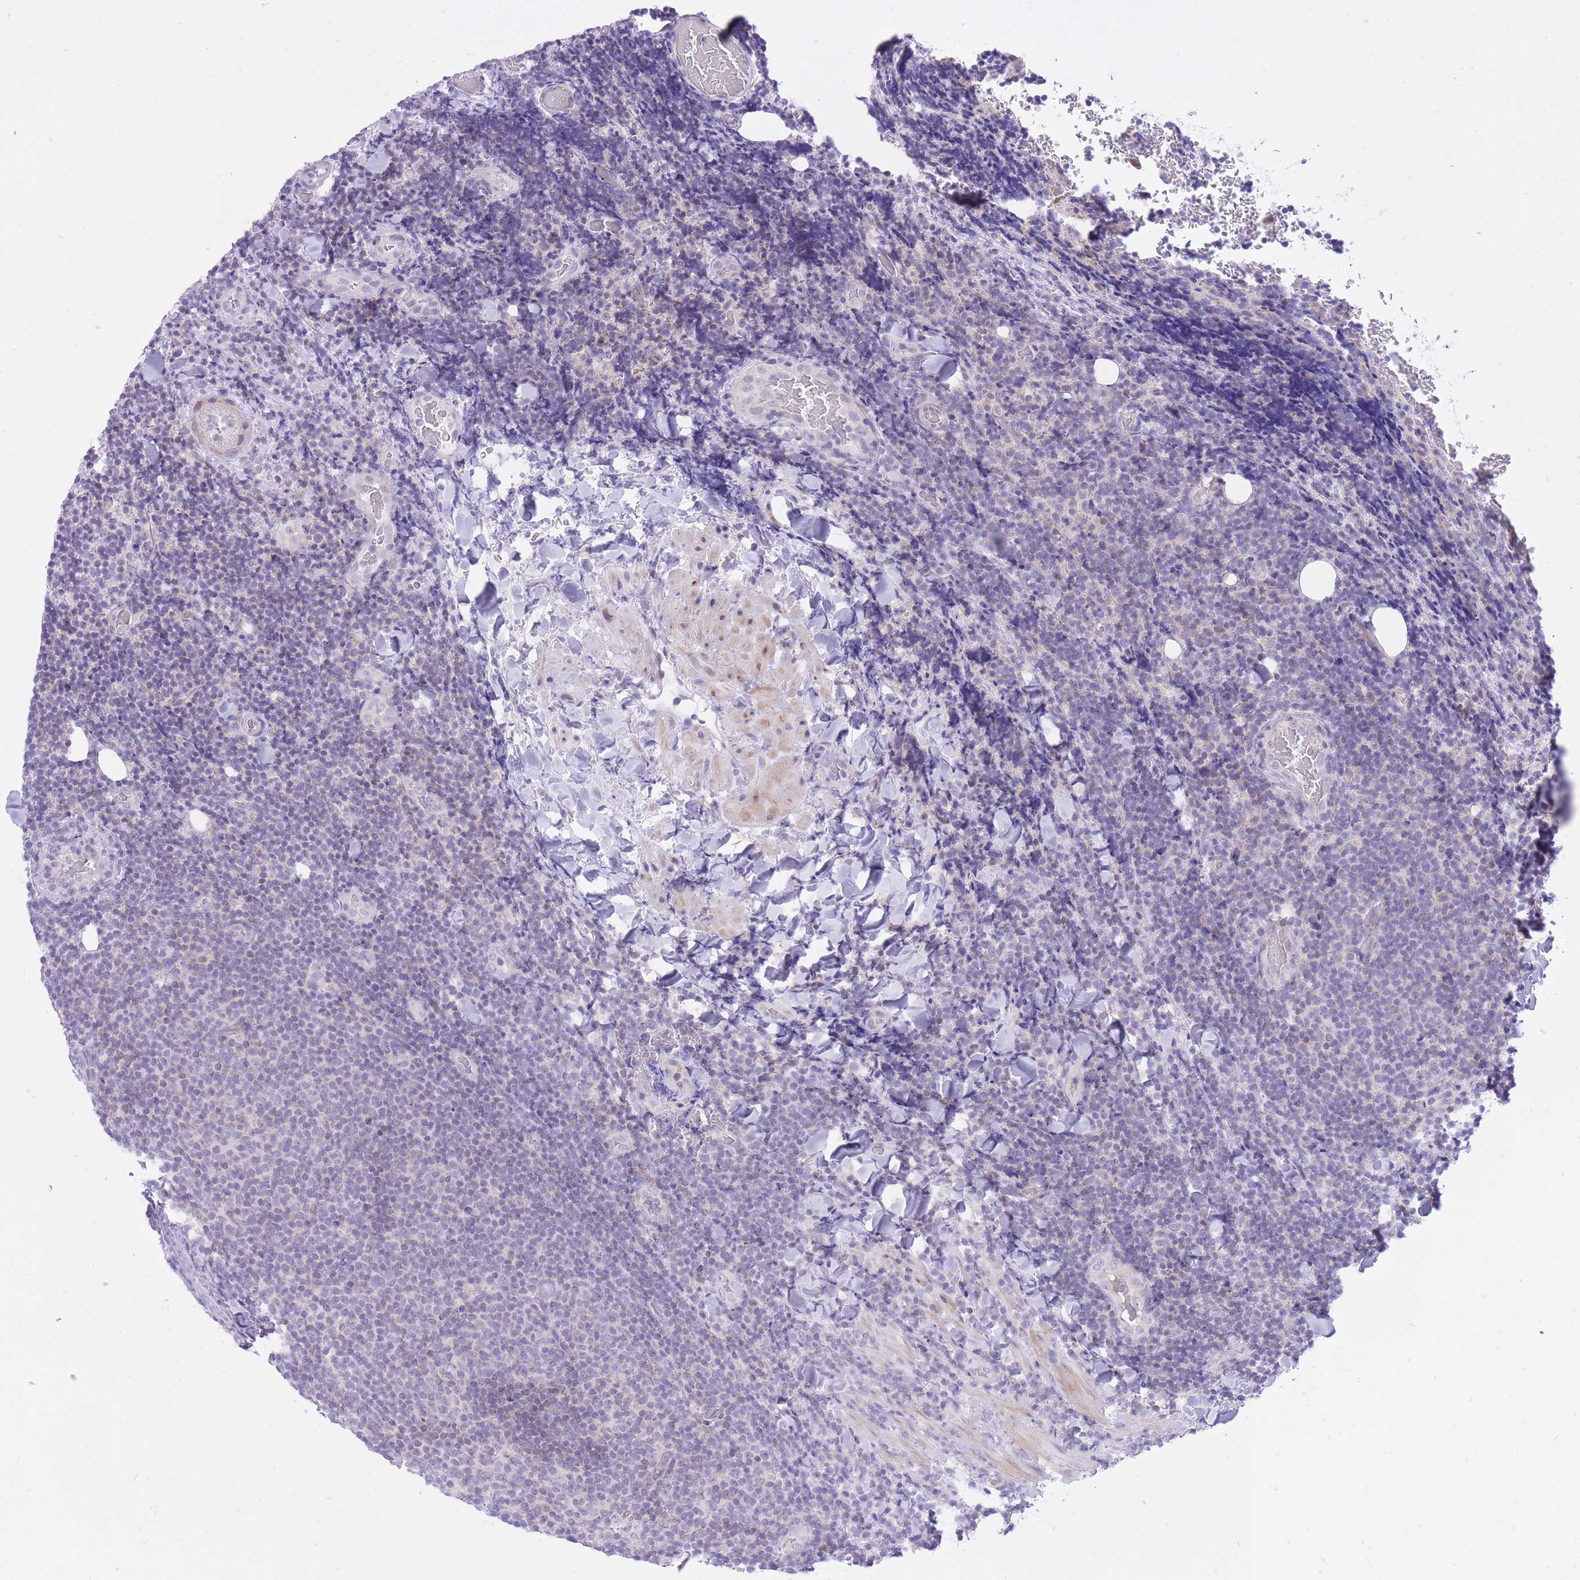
{"staining": {"intensity": "negative", "quantity": "none", "location": "none"}, "tissue": "lymphoma", "cell_type": "Tumor cells", "image_type": "cancer", "snomed": [{"axis": "morphology", "description": "Malignant lymphoma, non-Hodgkin's type, Low grade"}, {"axis": "topography", "description": "Lymph node"}], "caption": "High power microscopy micrograph of an immunohistochemistry histopathology image of low-grade malignant lymphoma, non-Hodgkin's type, revealing no significant positivity in tumor cells.", "gene": "DENND2D", "patient": {"sex": "male", "age": 66}}